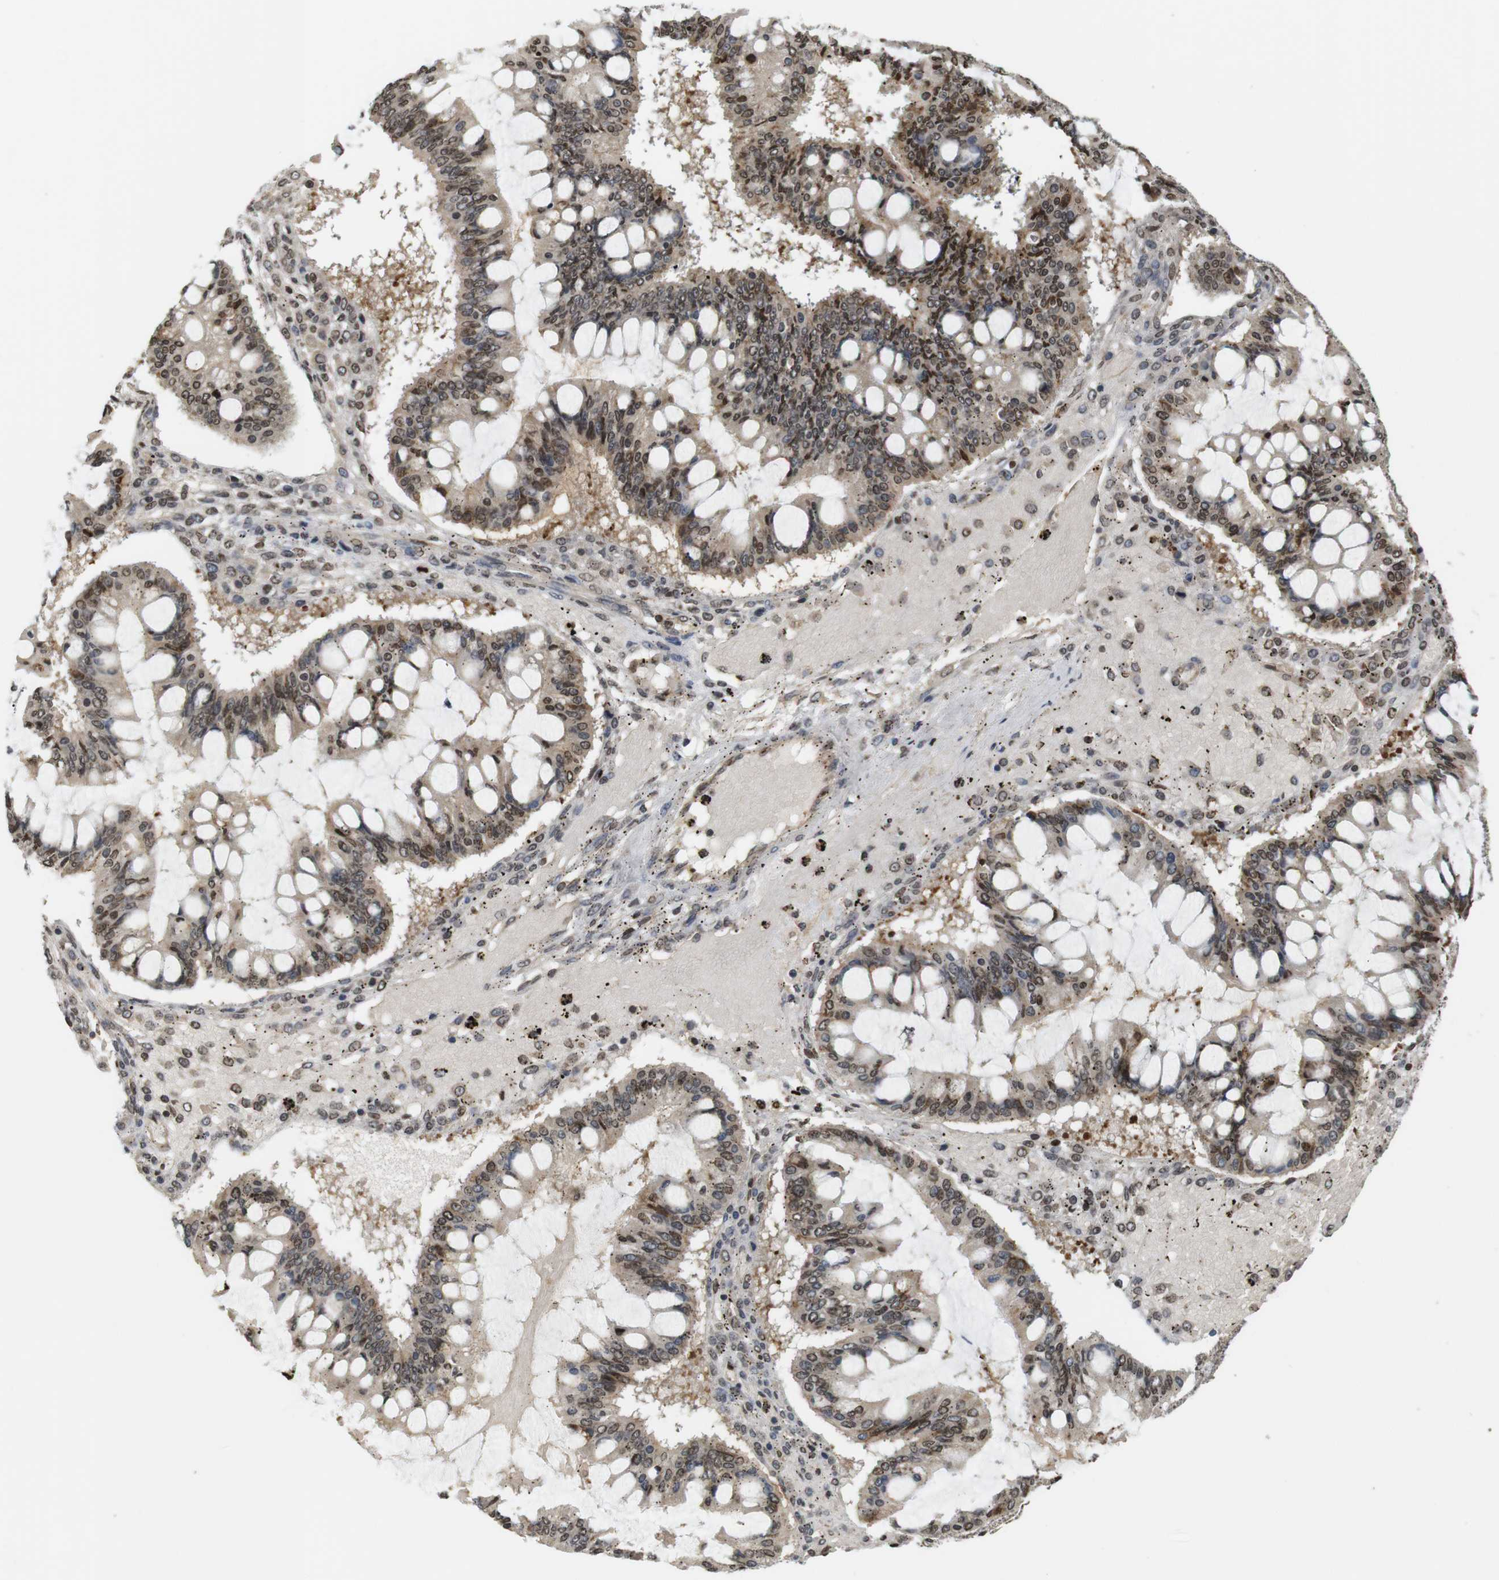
{"staining": {"intensity": "moderate", "quantity": ">75%", "location": "cytoplasmic/membranous,nuclear"}, "tissue": "ovarian cancer", "cell_type": "Tumor cells", "image_type": "cancer", "snomed": [{"axis": "morphology", "description": "Cystadenocarcinoma, mucinous, NOS"}, {"axis": "topography", "description": "Ovary"}], "caption": "Ovarian cancer stained with a brown dye shows moderate cytoplasmic/membranous and nuclear positive positivity in approximately >75% of tumor cells.", "gene": "MBD1", "patient": {"sex": "female", "age": 73}}